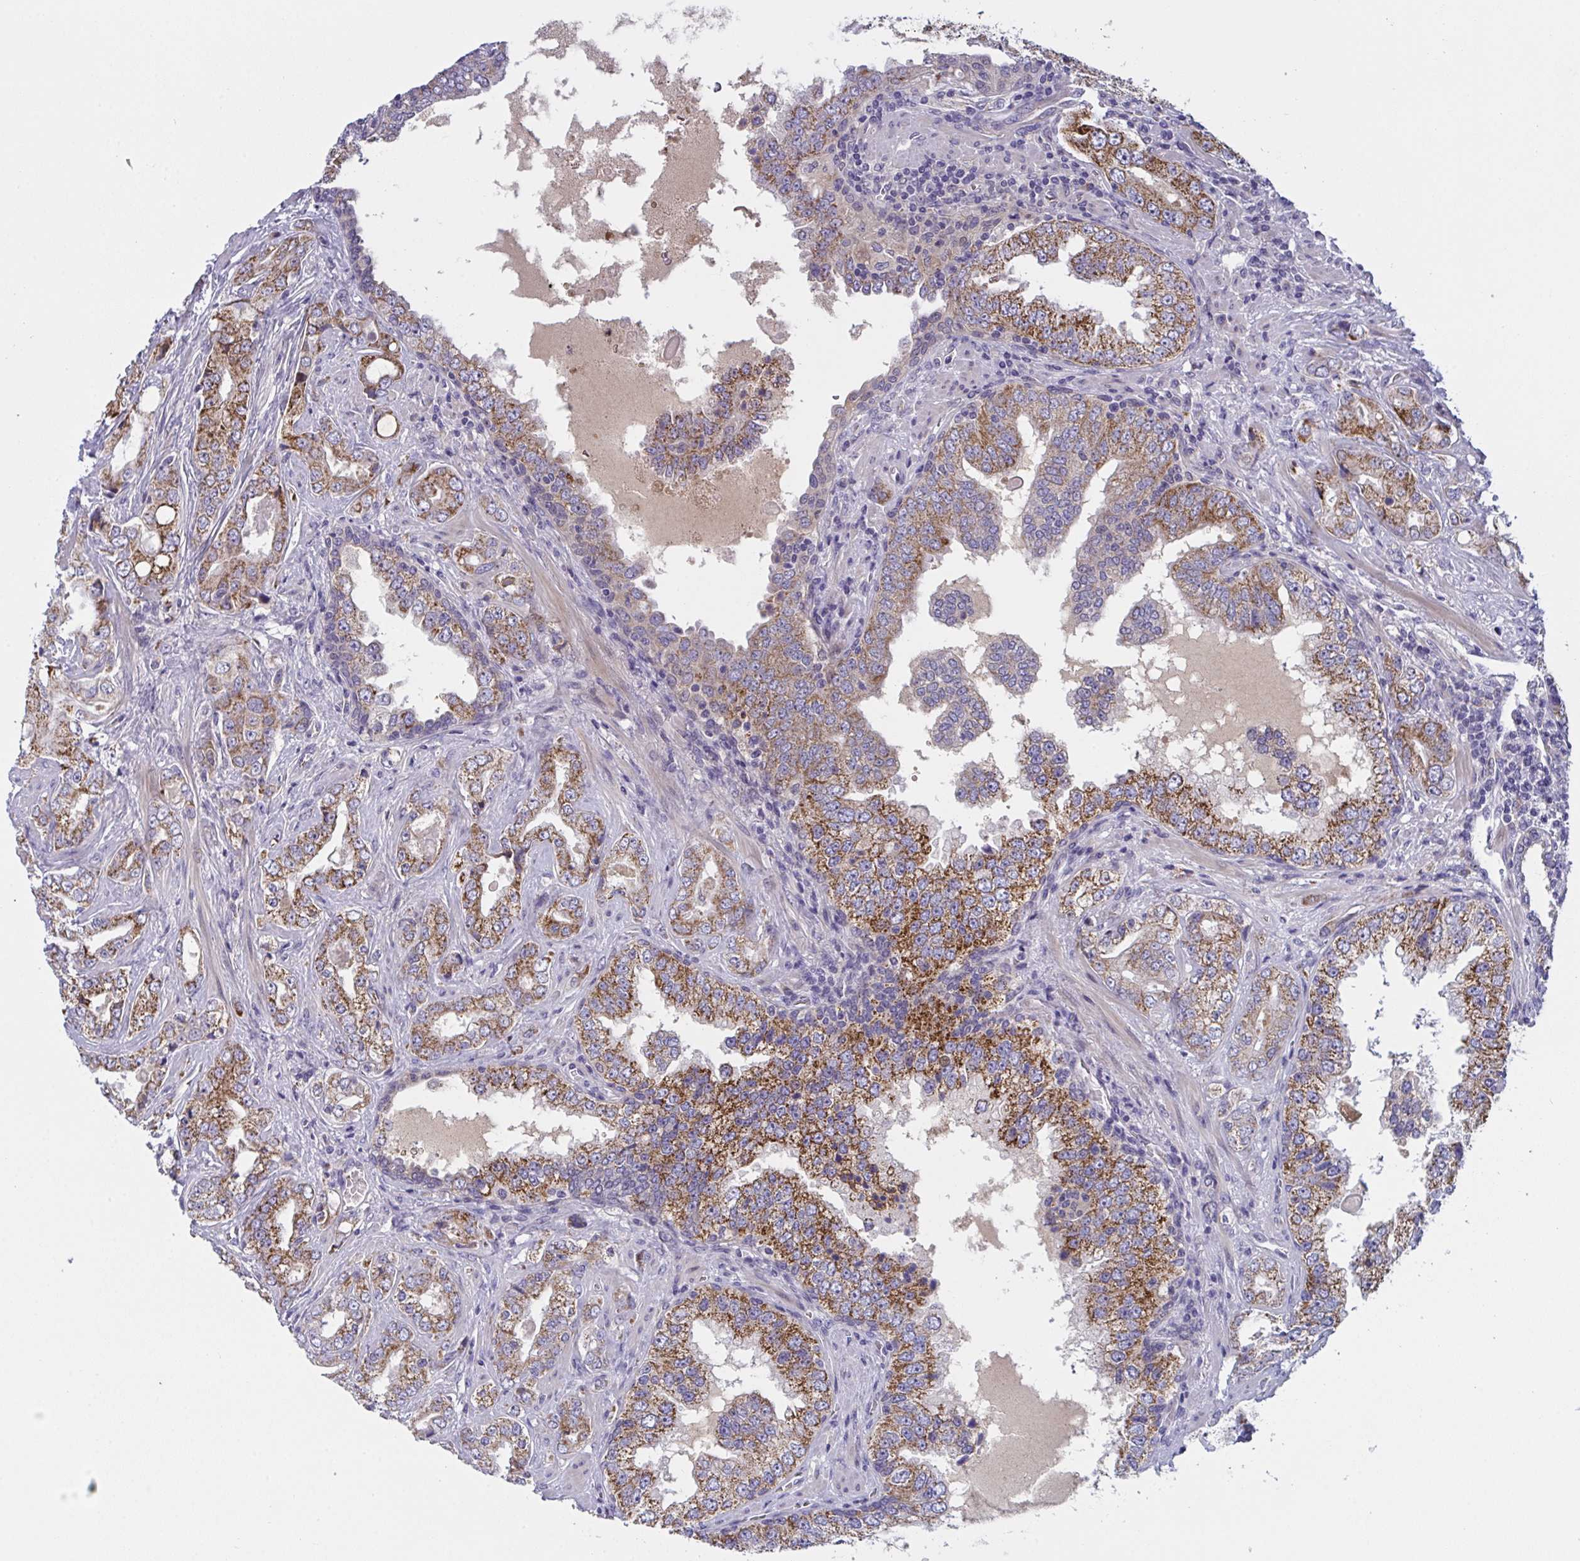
{"staining": {"intensity": "strong", "quantity": ">75%", "location": "cytoplasmic/membranous"}, "tissue": "prostate cancer", "cell_type": "Tumor cells", "image_type": "cancer", "snomed": [{"axis": "morphology", "description": "Adenocarcinoma, High grade"}, {"axis": "topography", "description": "Prostate"}], "caption": "Prostate adenocarcinoma (high-grade) was stained to show a protein in brown. There is high levels of strong cytoplasmic/membranous staining in about >75% of tumor cells.", "gene": "MRPS2", "patient": {"sex": "male", "age": 67}}